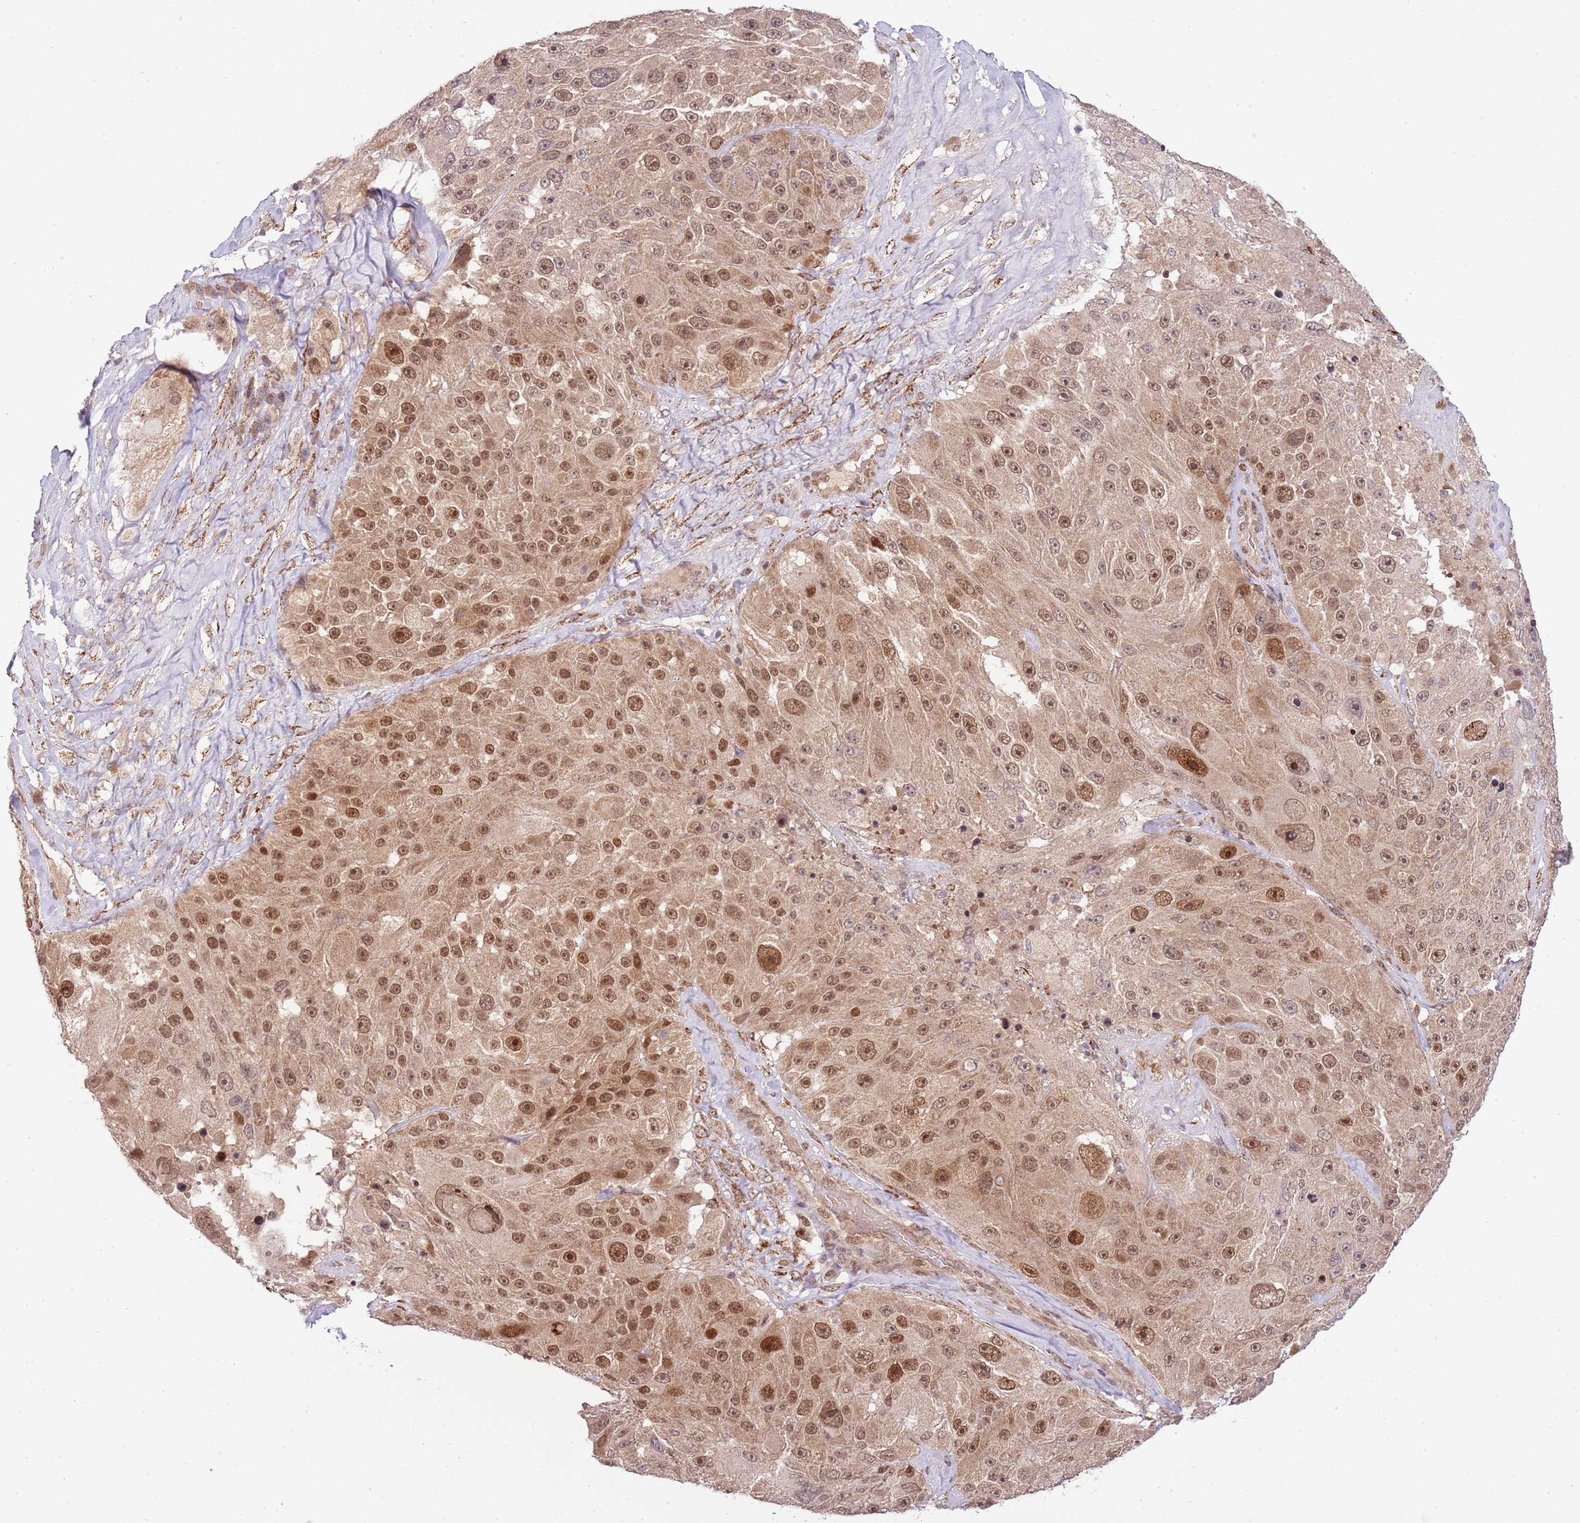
{"staining": {"intensity": "strong", "quantity": ">75%", "location": "cytoplasmic/membranous,nuclear"}, "tissue": "melanoma", "cell_type": "Tumor cells", "image_type": "cancer", "snomed": [{"axis": "morphology", "description": "Malignant melanoma, Metastatic site"}, {"axis": "topography", "description": "Lymph node"}], "caption": "Malignant melanoma (metastatic site) stained with a brown dye reveals strong cytoplasmic/membranous and nuclear positive positivity in about >75% of tumor cells.", "gene": "CHD1", "patient": {"sex": "male", "age": 62}}